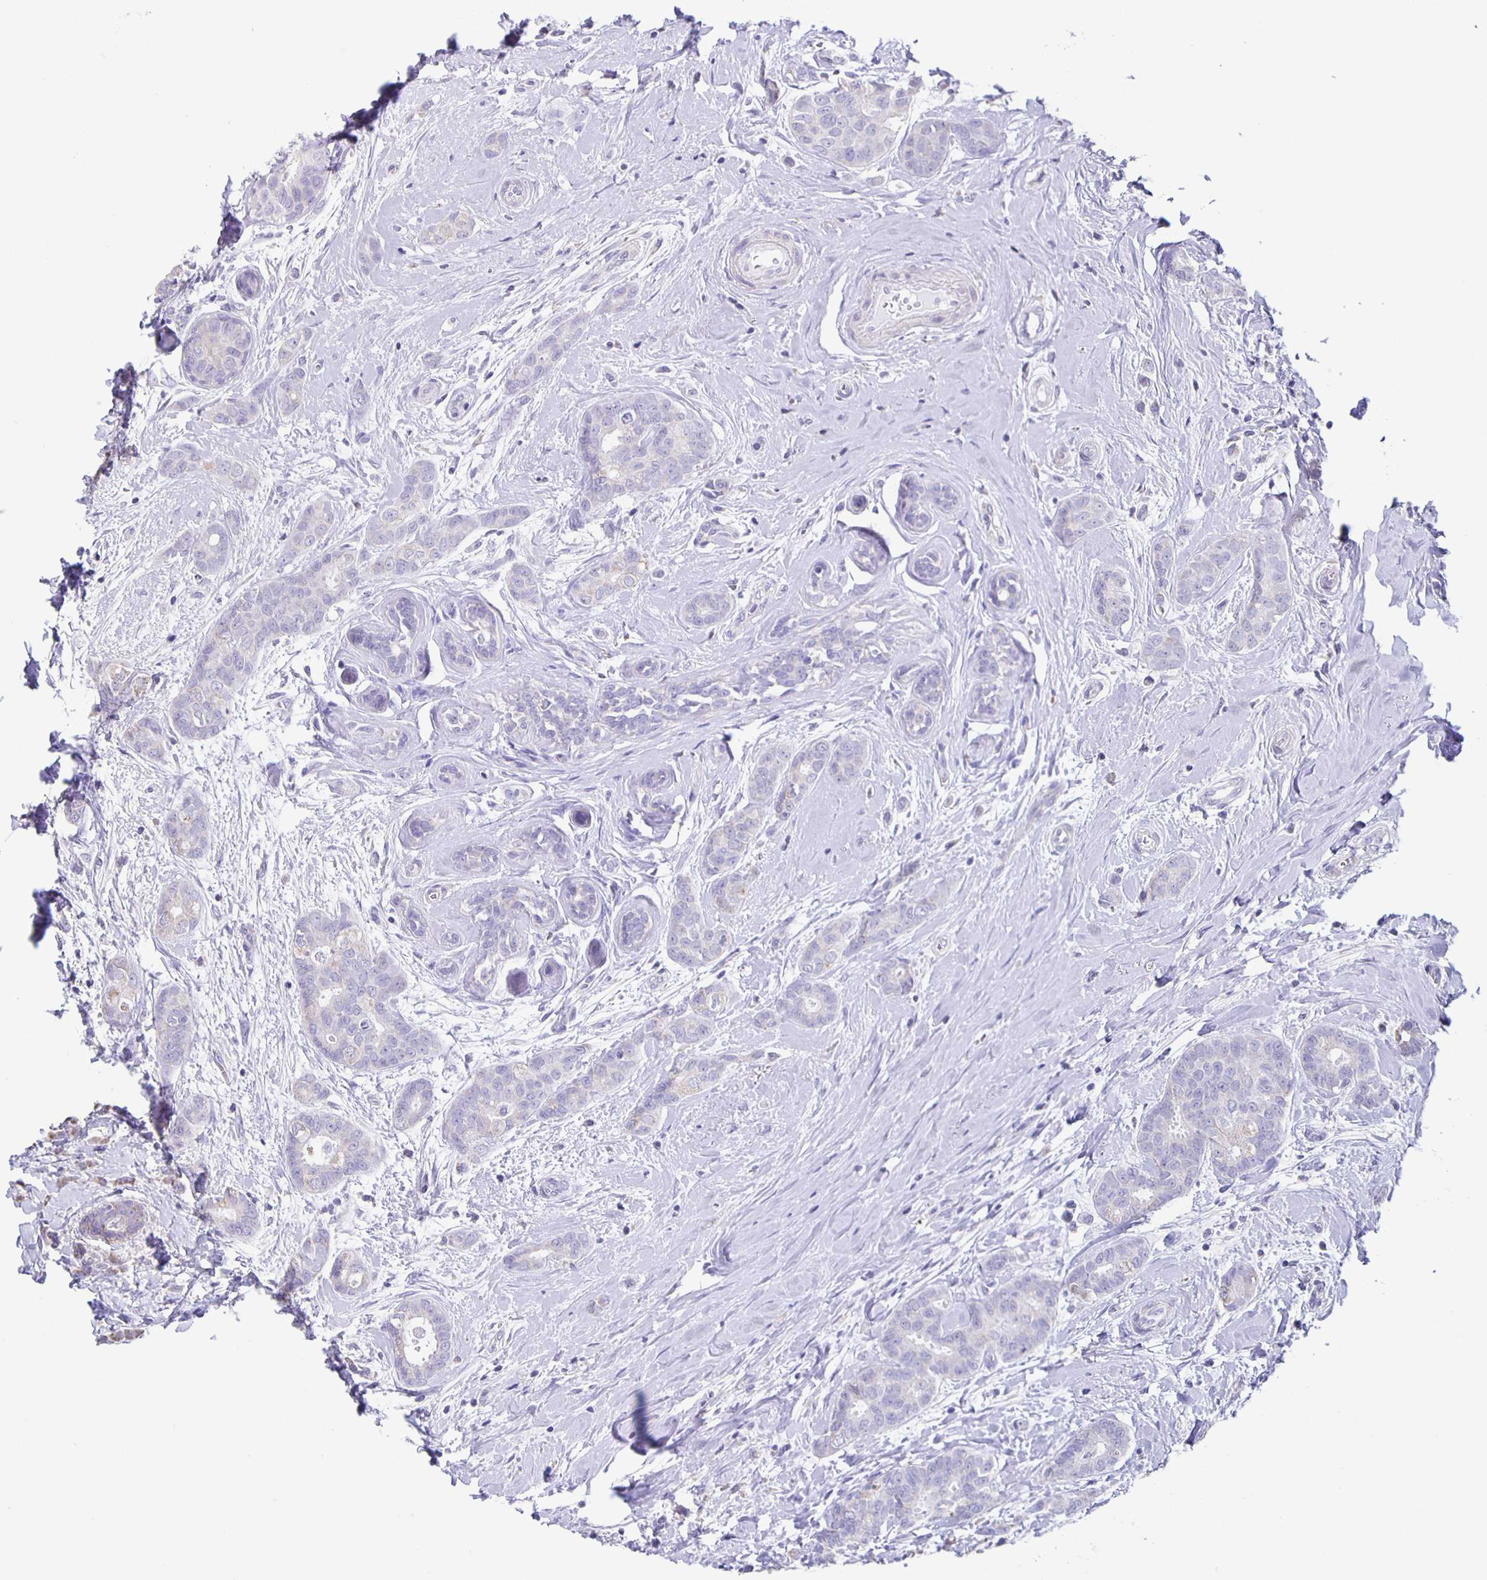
{"staining": {"intensity": "negative", "quantity": "none", "location": "none"}, "tissue": "breast cancer", "cell_type": "Tumor cells", "image_type": "cancer", "snomed": [{"axis": "morphology", "description": "Duct carcinoma"}, {"axis": "topography", "description": "Breast"}], "caption": "Breast intraductal carcinoma was stained to show a protein in brown. There is no significant positivity in tumor cells. (DAB IHC, high magnification).", "gene": "TPPP", "patient": {"sex": "female", "age": 45}}